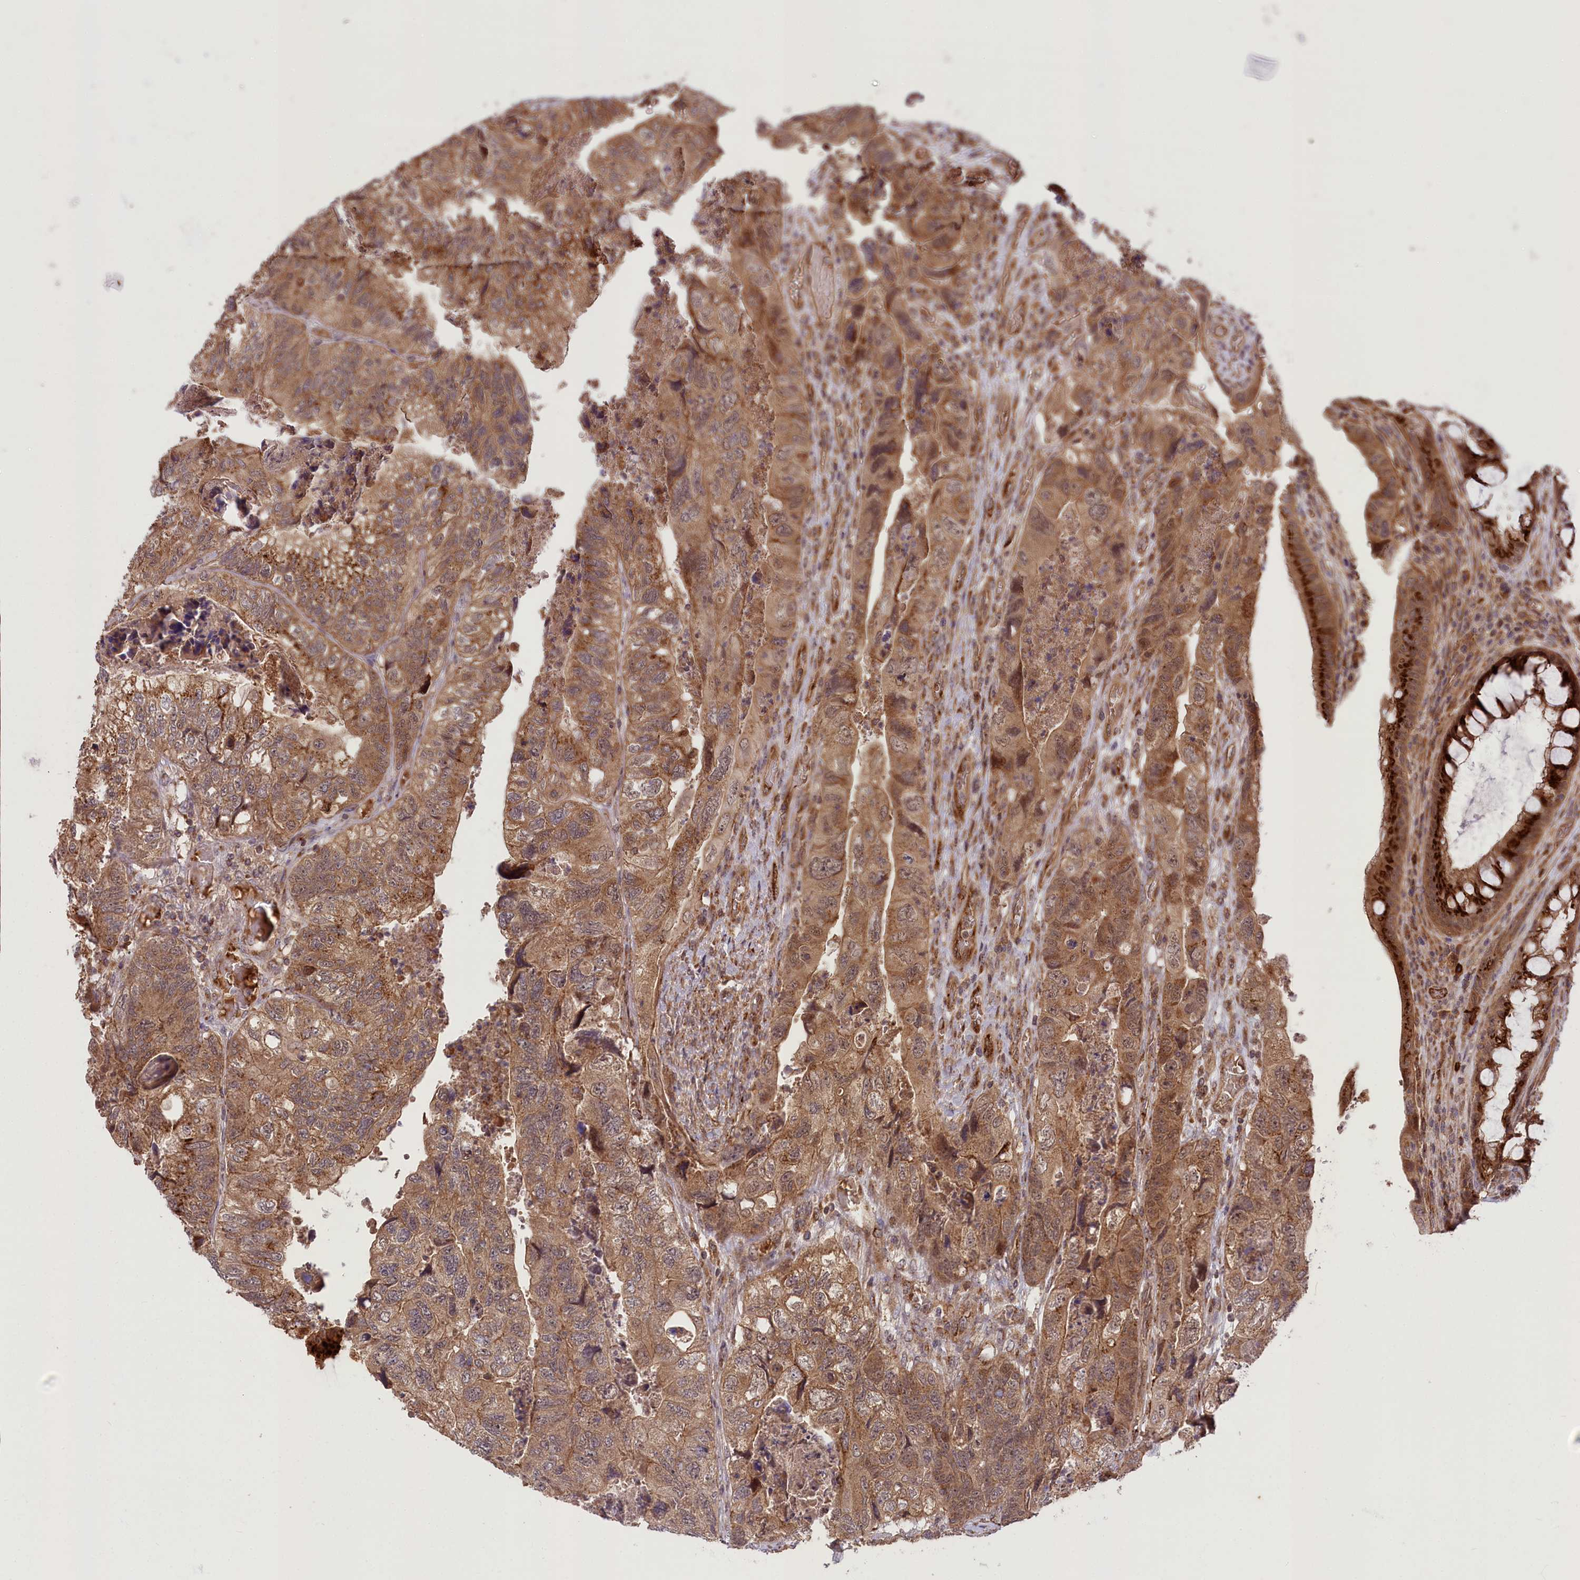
{"staining": {"intensity": "moderate", "quantity": ">75%", "location": "cytoplasmic/membranous"}, "tissue": "colorectal cancer", "cell_type": "Tumor cells", "image_type": "cancer", "snomed": [{"axis": "morphology", "description": "Adenocarcinoma, NOS"}, {"axis": "topography", "description": "Rectum"}], "caption": "Moderate cytoplasmic/membranous protein positivity is identified in about >75% of tumor cells in colorectal cancer.", "gene": "CARD19", "patient": {"sex": "male", "age": 63}}